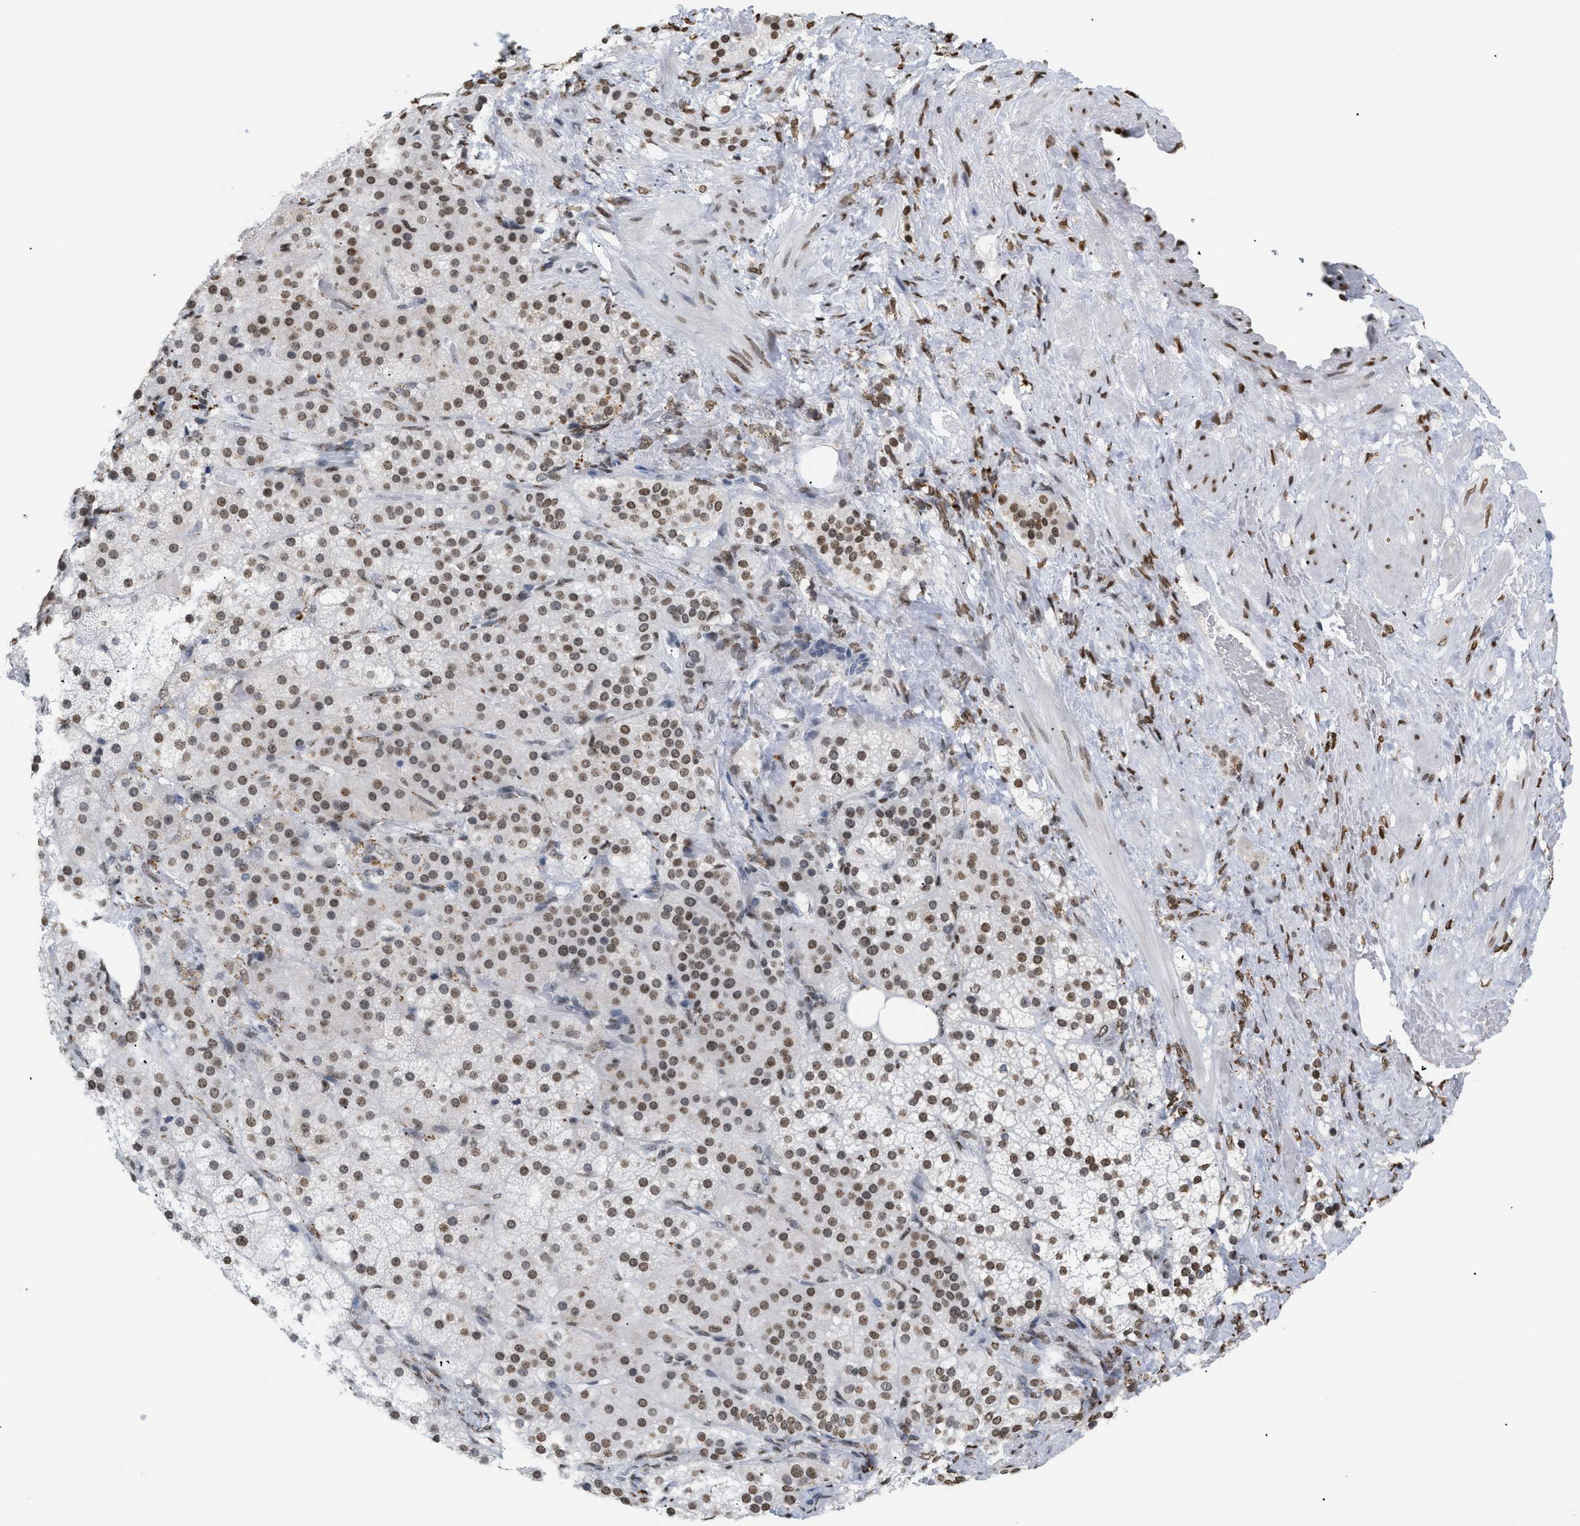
{"staining": {"intensity": "moderate", "quantity": ">75%", "location": "nuclear"}, "tissue": "adrenal gland", "cell_type": "Glandular cells", "image_type": "normal", "snomed": [{"axis": "morphology", "description": "Normal tissue, NOS"}, {"axis": "topography", "description": "Adrenal gland"}], "caption": "This is a photomicrograph of IHC staining of normal adrenal gland, which shows moderate positivity in the nuclear of glandular cells.", "gene": "HMGN2", "patient": {"sex": "female", "age": 59}}